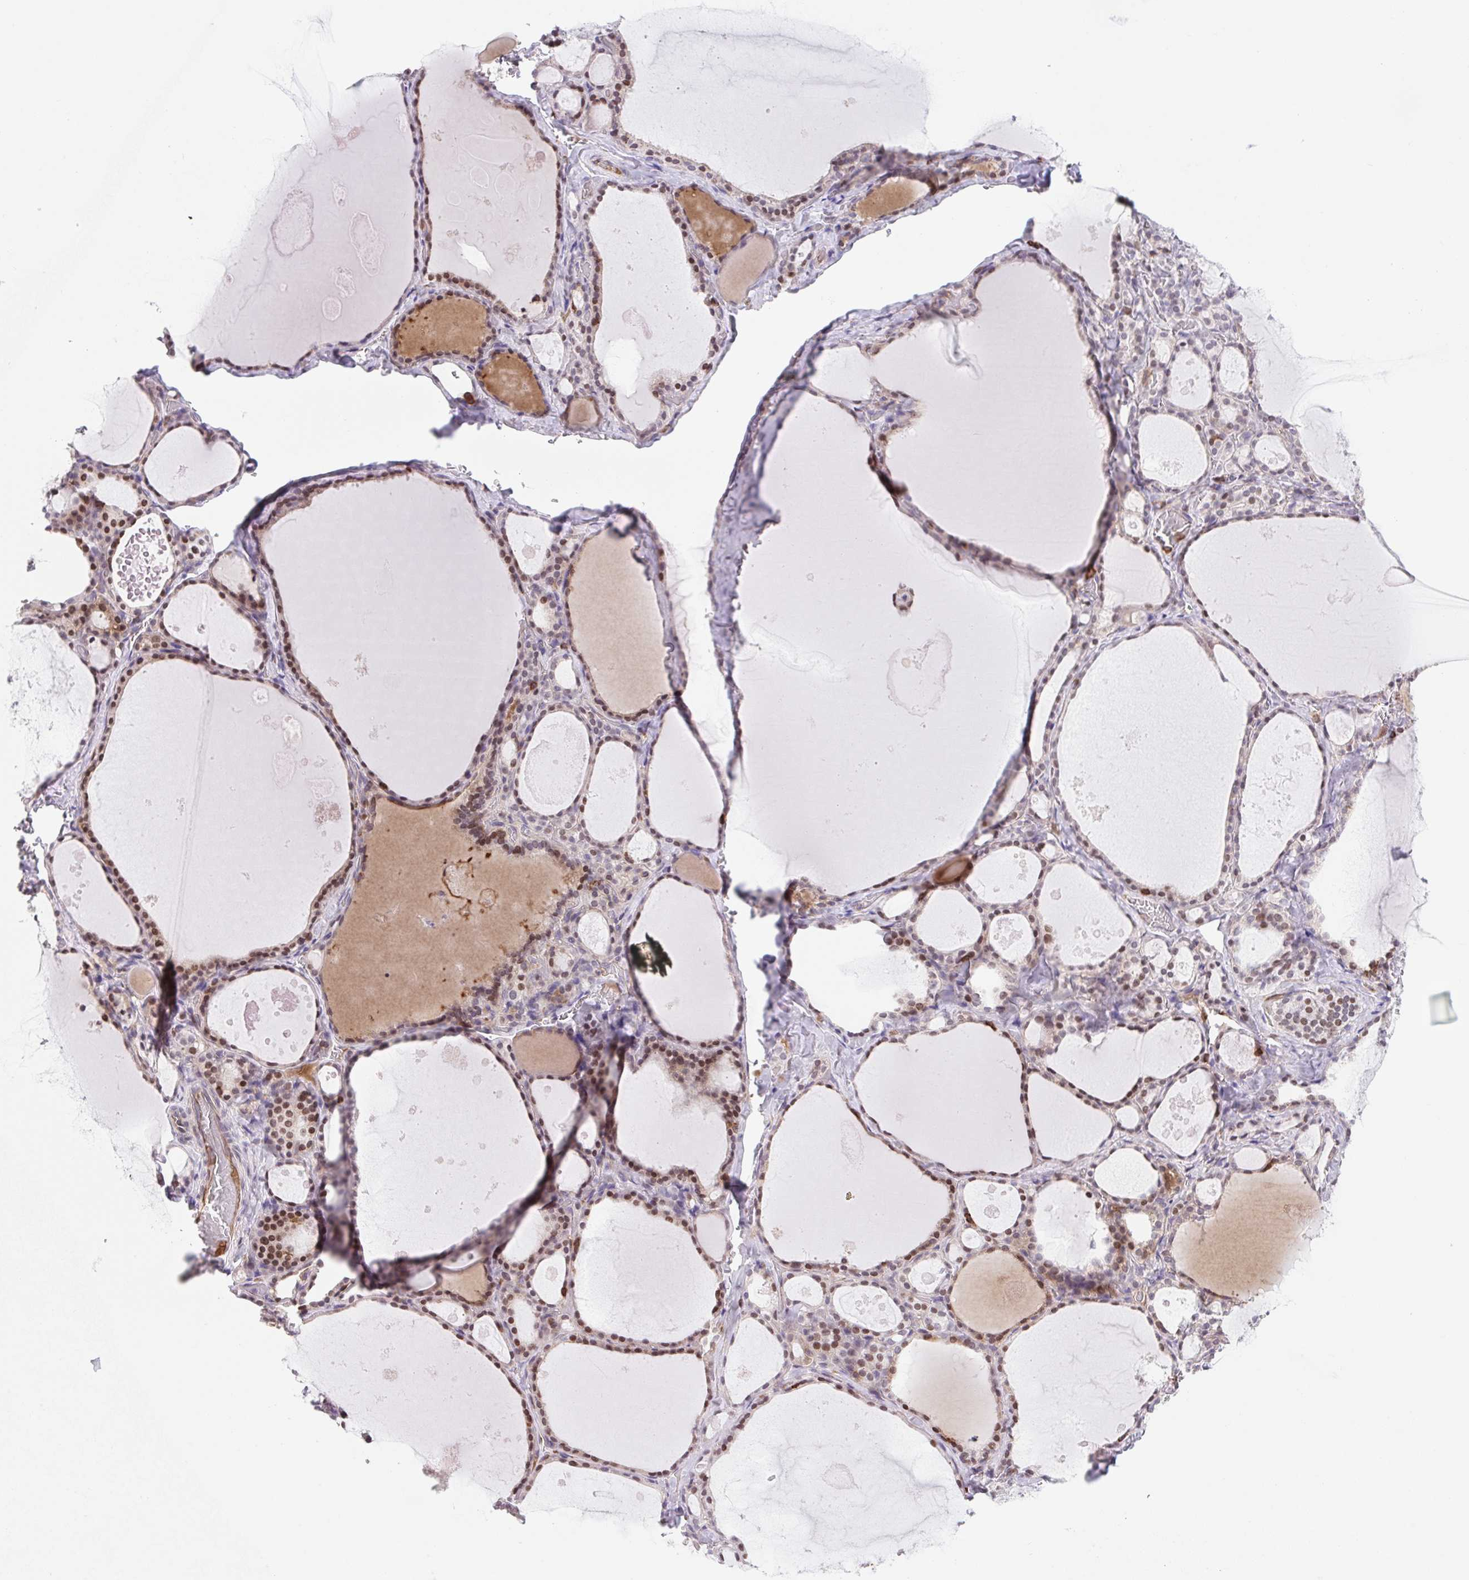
{"staining": {"intensity": "moderate", "quantity": "25%-75%", "location": "nuclear"}, "tissue": "thyroid gland", "cell_type": "Glandular cells", "image_type": "normal", "snomed": [{"axis": "morphology", "description": "Normal tissue, NOS"}, {"axis": "topography", "description": "Thyroid gland"}], "caption": "Brown immunohistochemical staining in unremarkable human thyroid gland displays moderate nuclear staining in approximately 25%-75% of glandular cells. The protein is shown in brown color, while the nuclei are stained blue.", "gene": "TPRG1", "patient": {"sex": "male", "age": 56}}